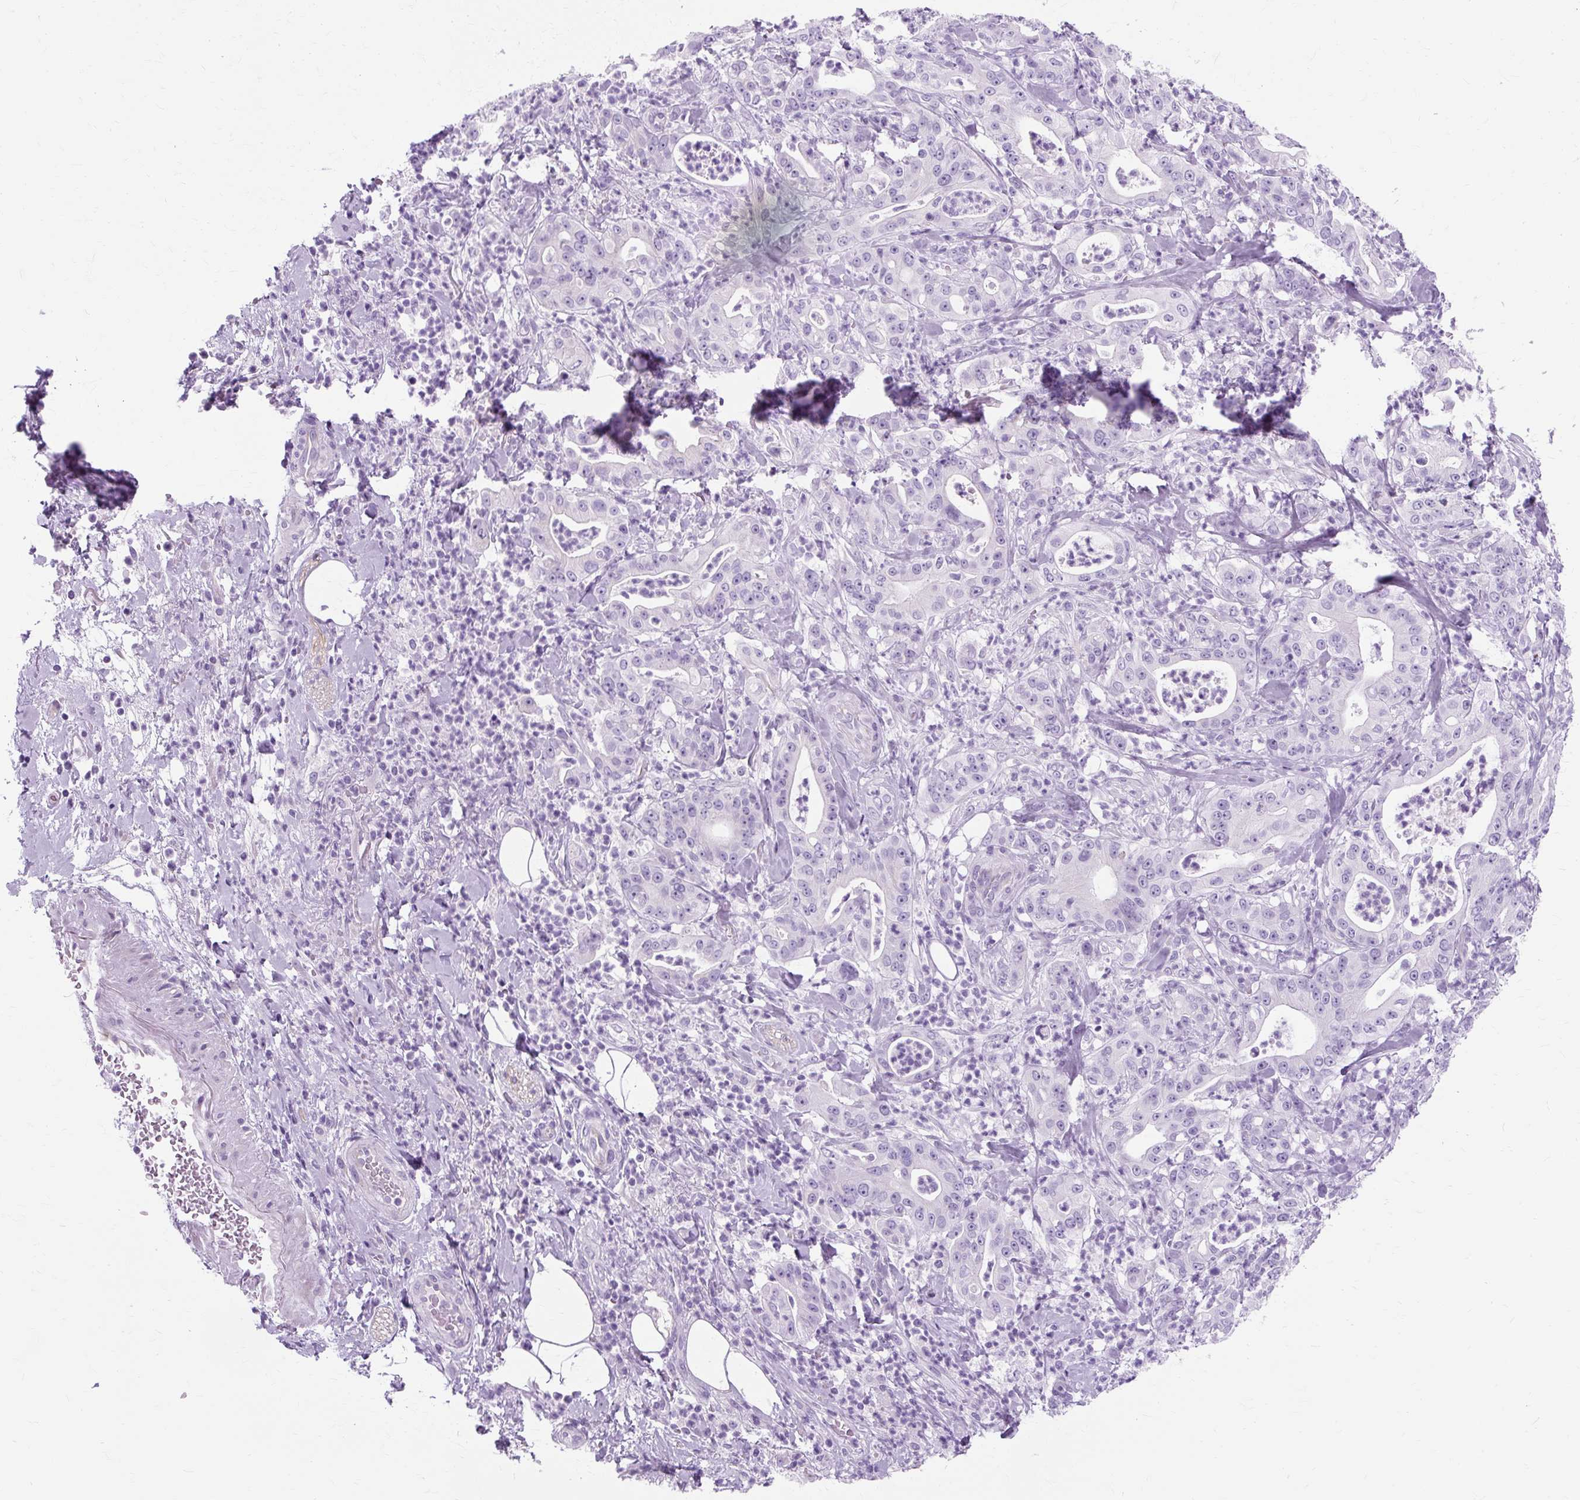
{"staining": {"intensity": "negative", "quantity": "none", "location": "none"}, "tissue": "pancreatic cancer", "cell_type": "Tumor cells", "image_type": "cancer", "snomed": [{"axis": "morphology", "description": "Adenocarcinoma, NOS"}, {"axis": "topography", "description": "Pancreas"}], "caption": "High magnification brightfield microscopy of pancreatic cancer (adenocarcinoma) stained with DAB (3,3'-diaminobenzidine) (brown) and counterstained with hematoxylin (blue): tumor cells show no significant positivity.", "gene": "TMEM89", "patient": {"sex": "male", "age": 71}}